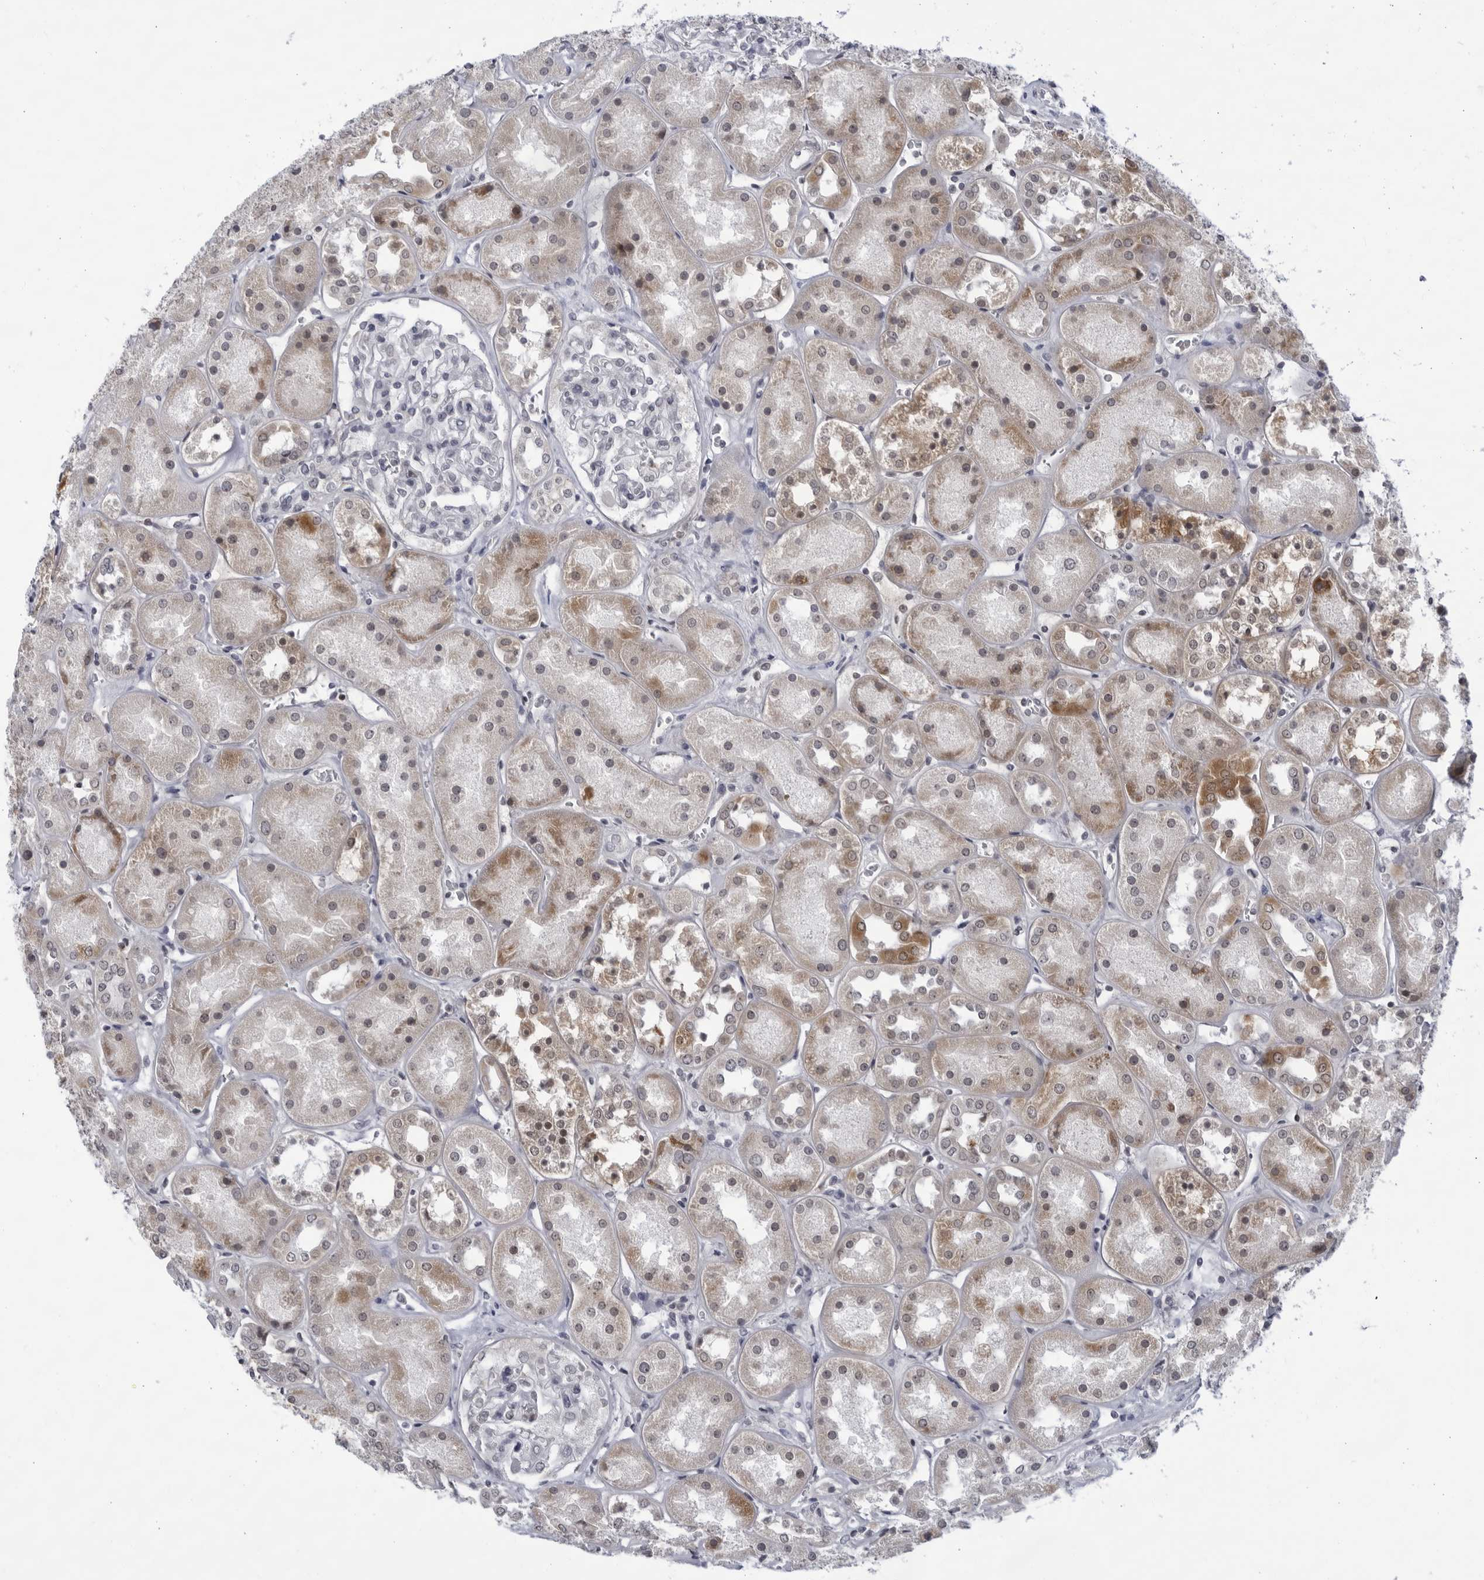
{"staining": {"intensity": "negative", "quantity": "none", "location": "none"}, "tissue": "kidney", "cell_type": "Cells in glomeruli", "image_type": "normal", "snomed": [{"axis": "morphology", "description": "Normal tissue, NOS"}, {"axis": "topography", "description": "Kidney"}], "caption": "High magnification brightfield microscopy of unremarkable kidney stained with DAB (3,3'-diaminobenzidine) (brown) and counterstained with hematoxylin (blue): cells in glomeruli show no significant positivity. The staining is performed using DAB brown chromogen with nuclei counter-stained in using hematoxylin.", "gene": "SLC25A22", "patient": {"sex": "male", "age": 70}}